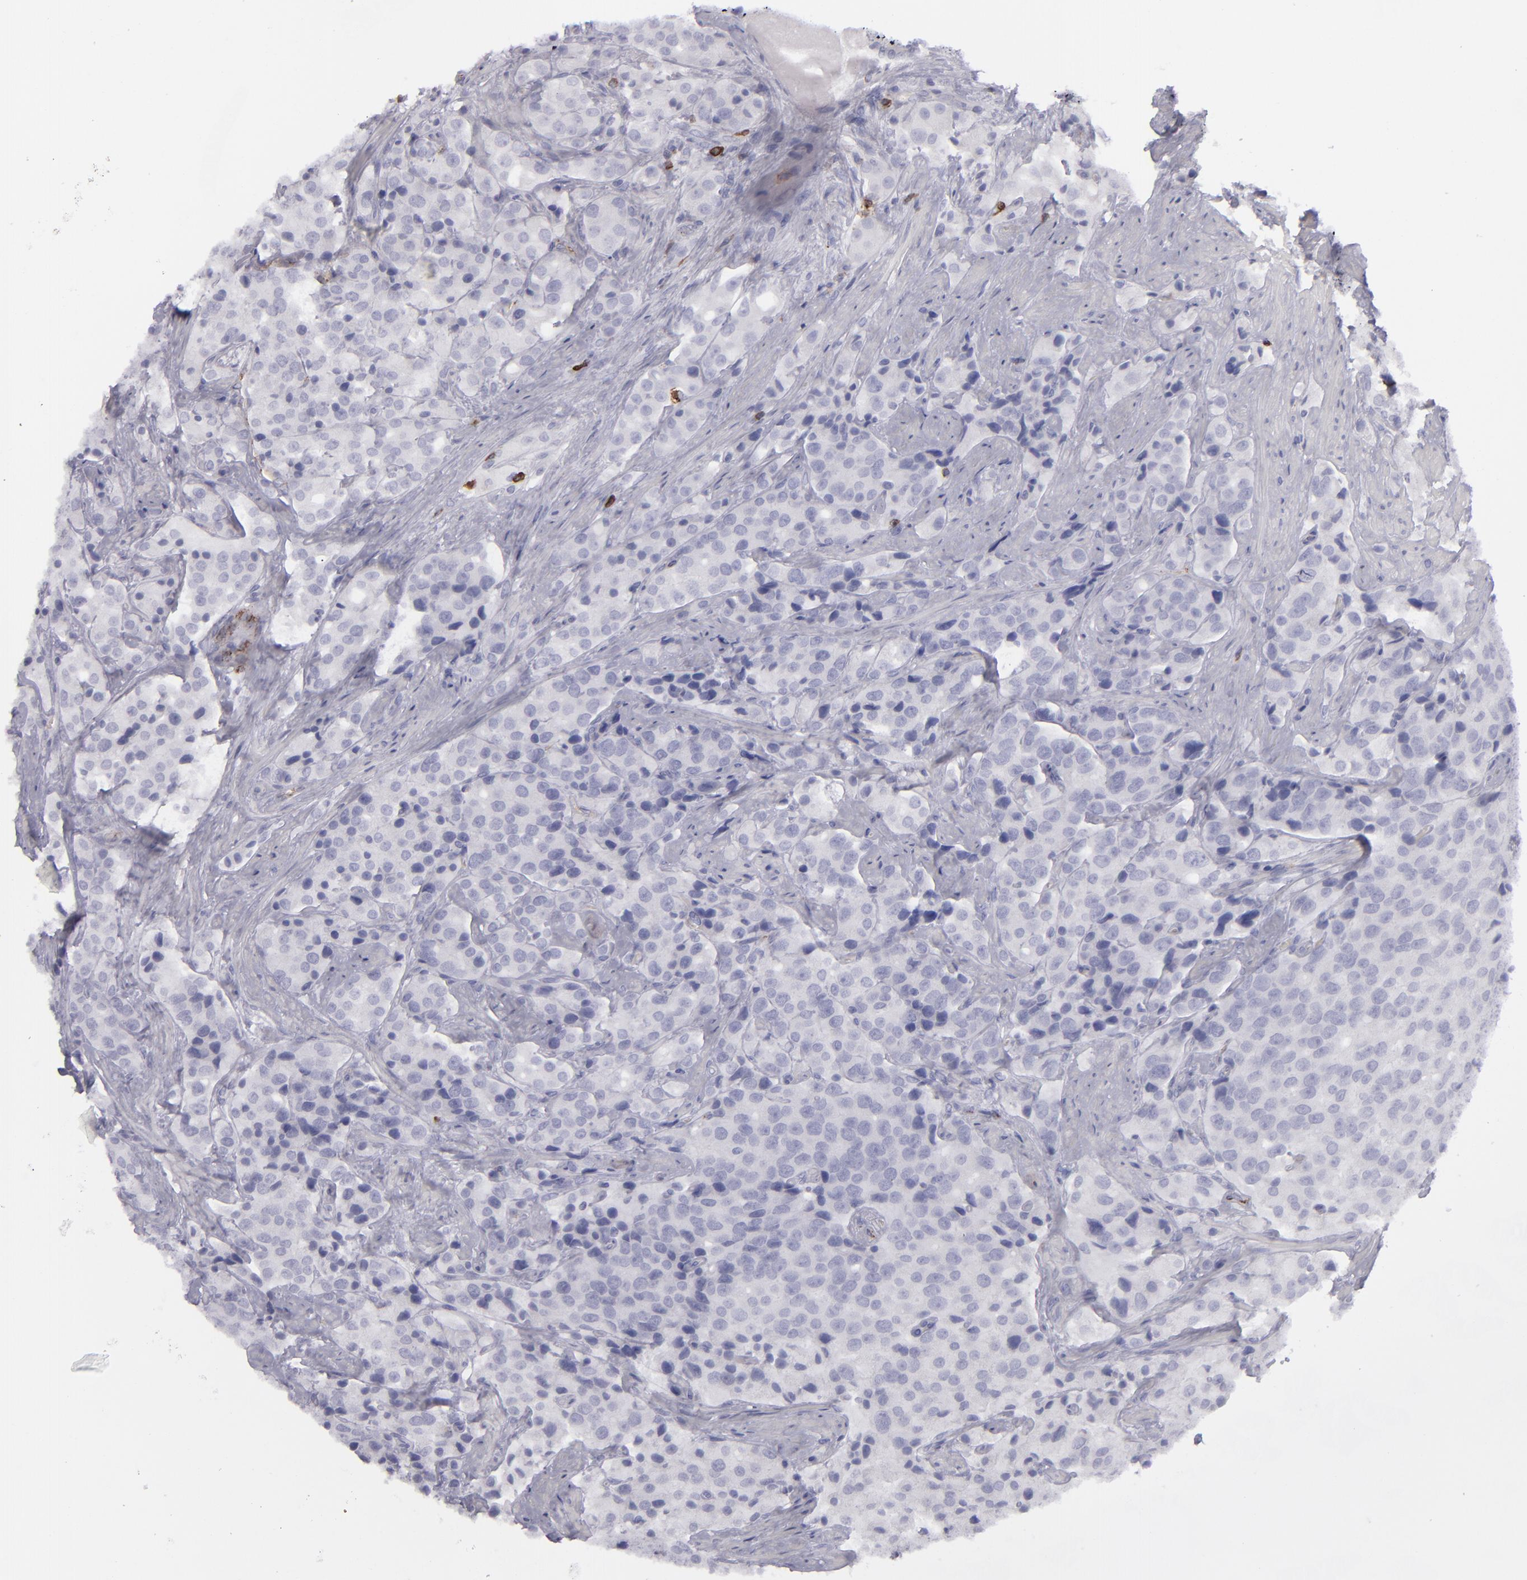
{"staining": {"intensity": "negative", "quantity": "none", "location": "none"}, "tissue": "prostate cancer", "cell_type": "Tumor cells", "image_type": "cancer", "snomed": [{"axis": "morphology", "description": "Adenocarcinoma, Medium grade"}, {"axis": "topography", "description": "Prostate"}], "caption": "The micrograph shows no staining of tumor cells in prostate medium-grade adenocarcinoma.", "gene": "CD27", "patient": {"sex": "male", "age": 70}}